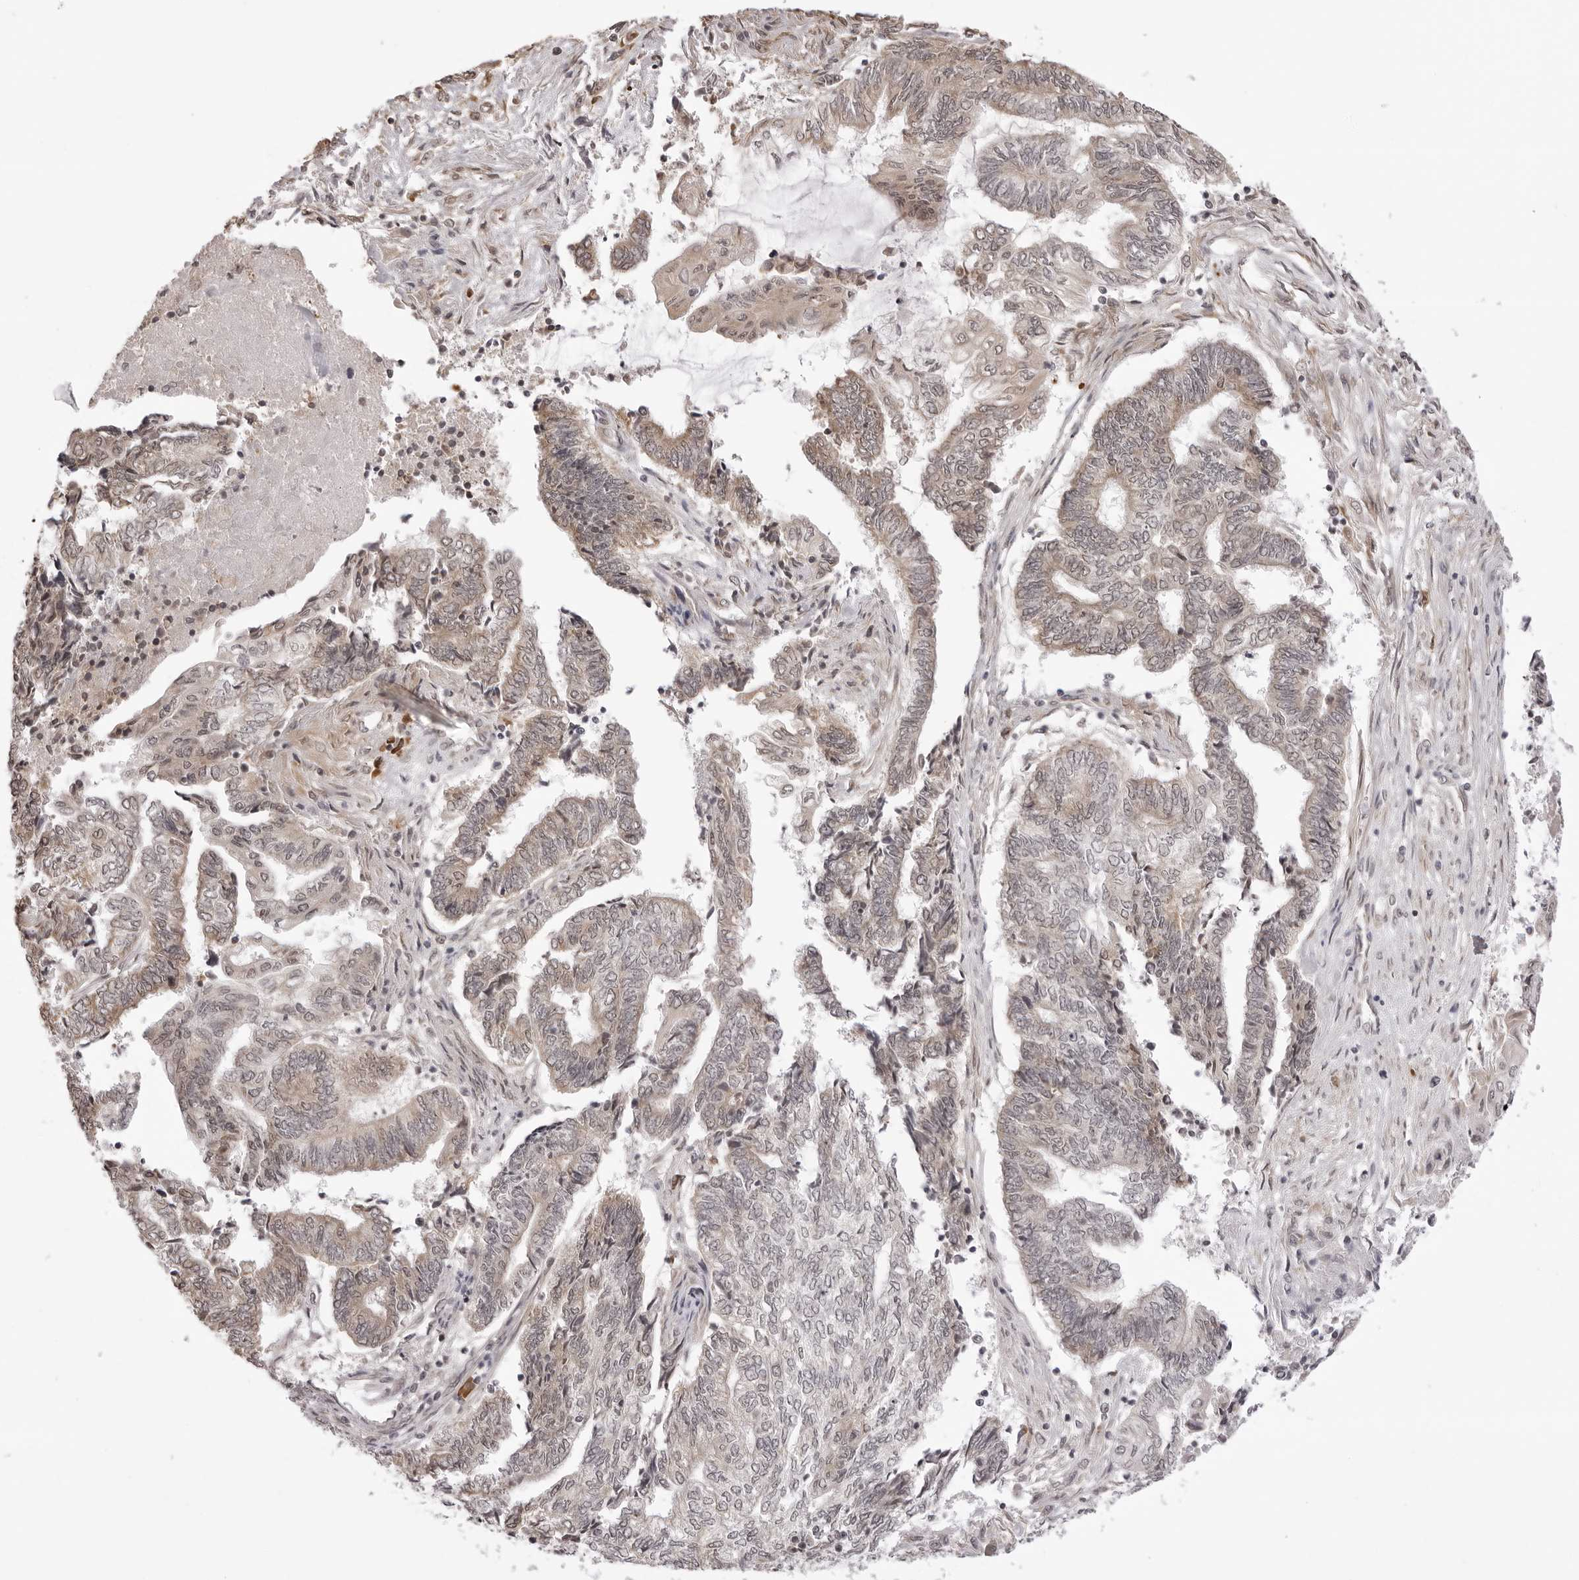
{"staining": {"intensity": "weak", "quantity": "<25%", "location": "cytoplasmic/membranous"}, "tissue": "endometrial cancer", "cell_type": "Tumor cells", "image_type": "cancer", "snomed": [{"axis": "morphology", "description": "Adenocarcinoma, NOS"}, {"axis": "topography", "description": "Uterus"}, {"axis": "topography", "description": "Endometrium"}], "caption": "Endometrial adenocarcinoma stained for a protein using immunohistochemistry shows no positivity tumor cells.", "gene": "ZC3H11A", "patient": {"sex": "female", "age": 70}}